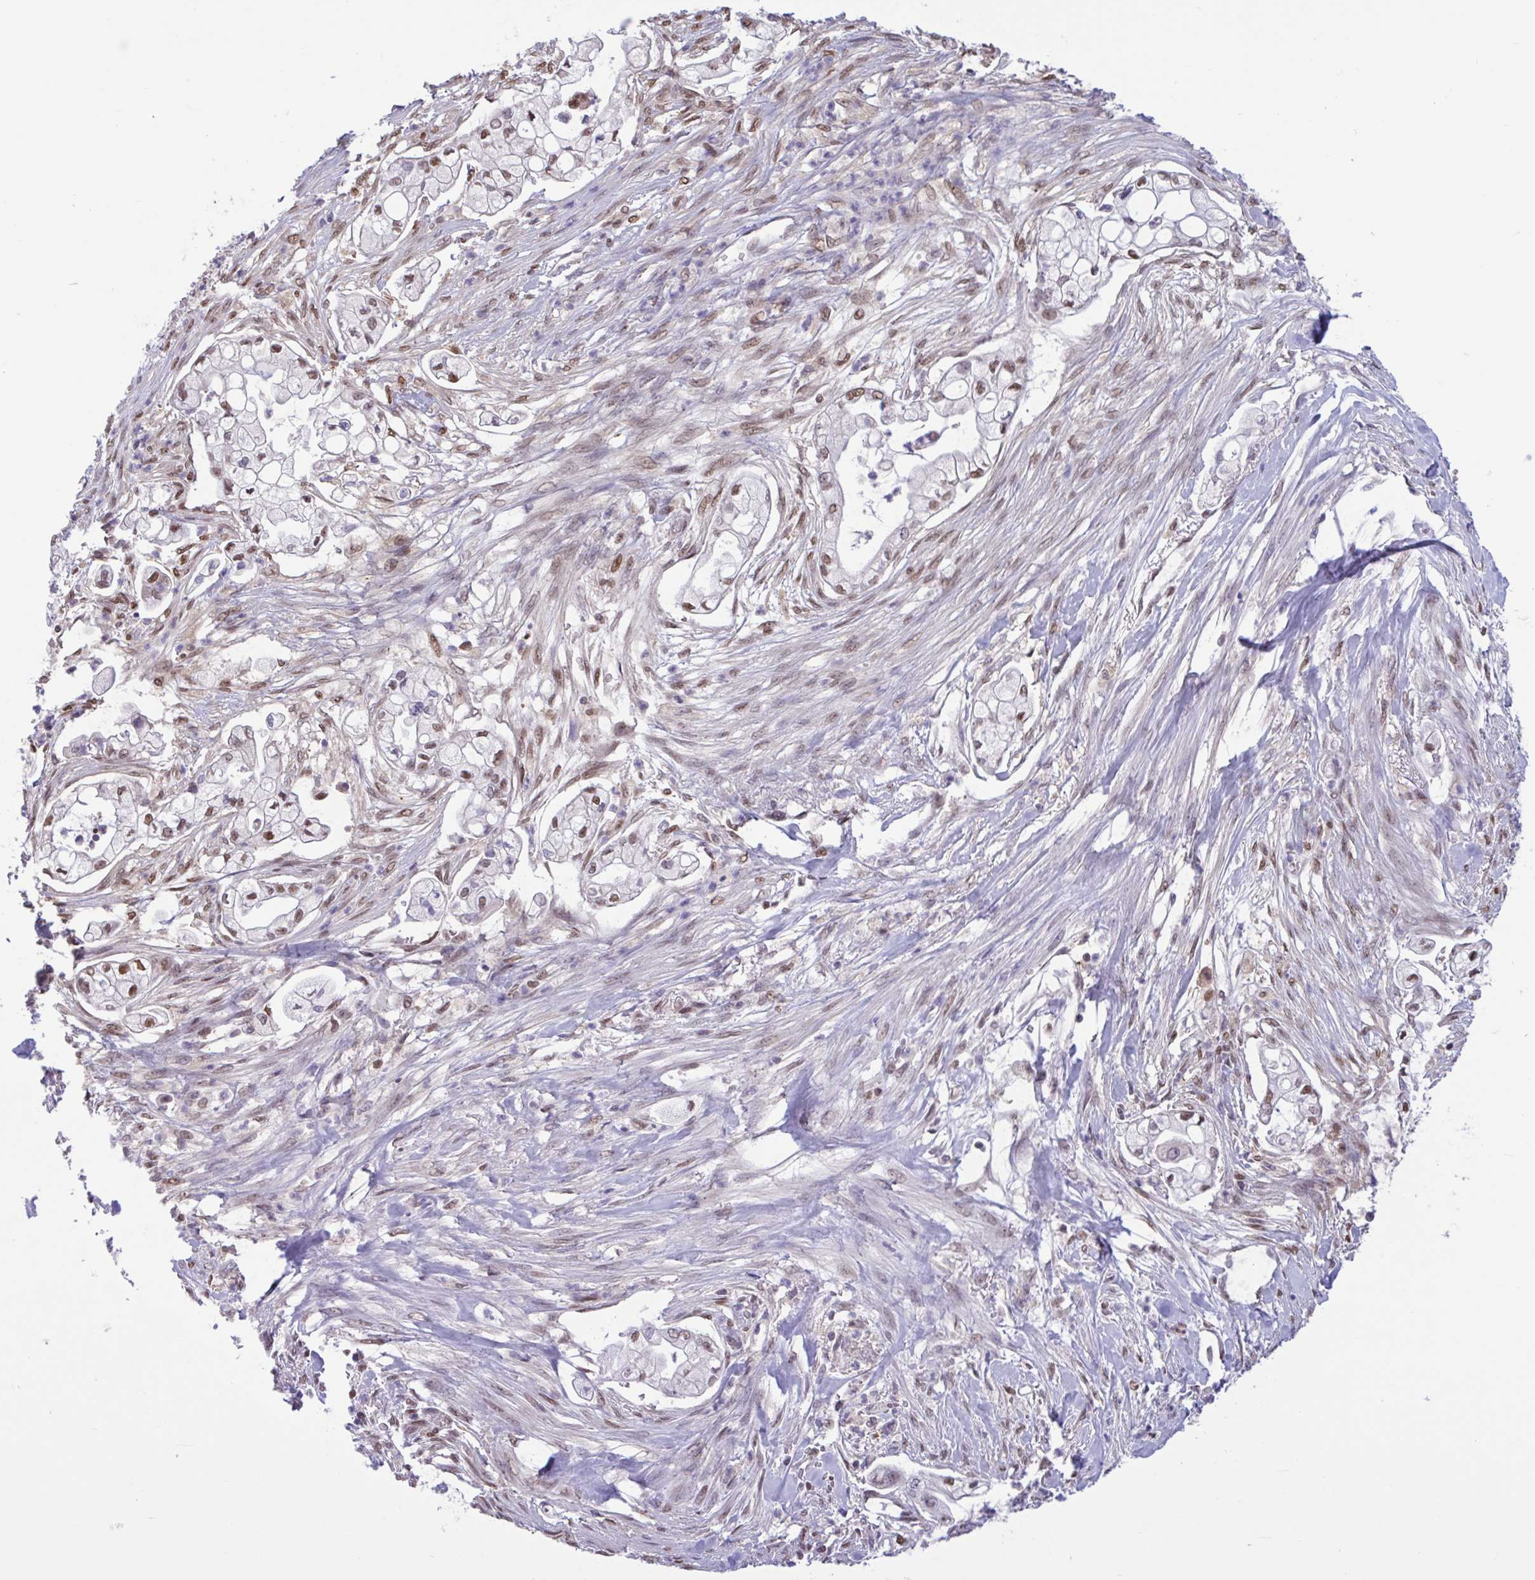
{"staining": {"intensity": "moderate", "quantity": "<25%", "location": "nuclear"}, "tissue": "pancreatic cancer", "cell_type": "Tumor cells", "image_type": "cancer", "snomed": [{"axis": "morphology", "description": "Adenocarcinoma, NOS"}, {"axis": "topography", "description": "Pancreas"}], "caption": "DAB immunohistochemical staining of pancreatic cancer (adenocarcinoma) demonstrates moderate nuclear protein positivity in about <25% of tumor cells. (brown staining indicates protein expression, while blue staining denotes nuclei).", "gene": "RBL1", "patient": {"sex": "female", "age": 69}}